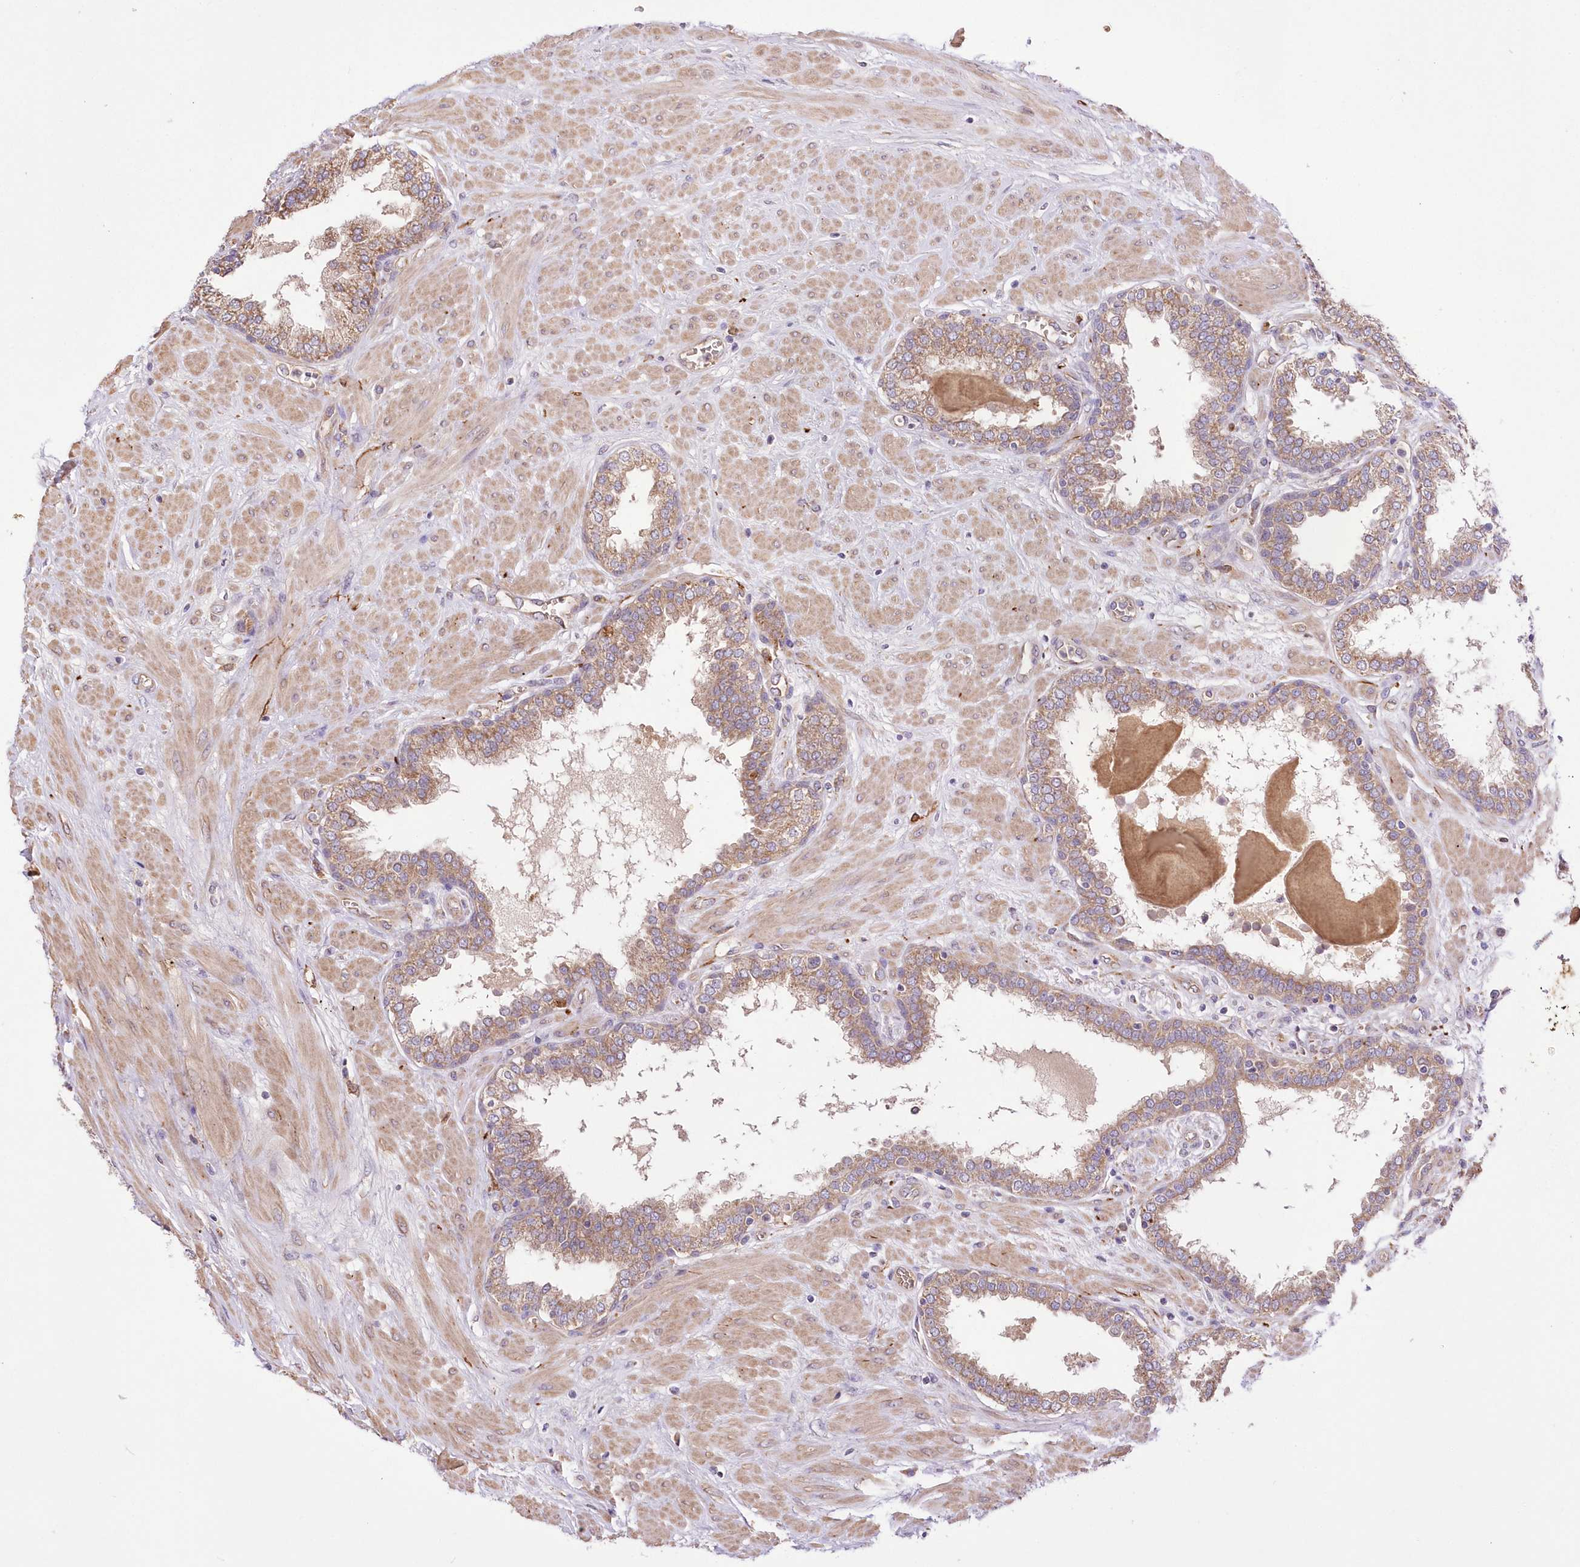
{"staining": {"intensity": "moderate", "quantity": ">75%", "location": "cytoplasmic/membranous"}, "tissue": "prostate", "cell_type": "Glandular cells", "image_type": "normal", "snomed": [{"axis": "morphology", "description": "Normal tissue, NOS"}, {"axis": "topography", "description": "Prostate"}], "caption": "Brown immunohistochemical staining in benign prostate reveals moderate cytoplasmic/membranous expression in approximately >75% of glandular cells. (Brightfield microscopy of DAB IHC at high magnification).", "gene": "FCHO2", "patient": {"sex": "male", "age": 51}}